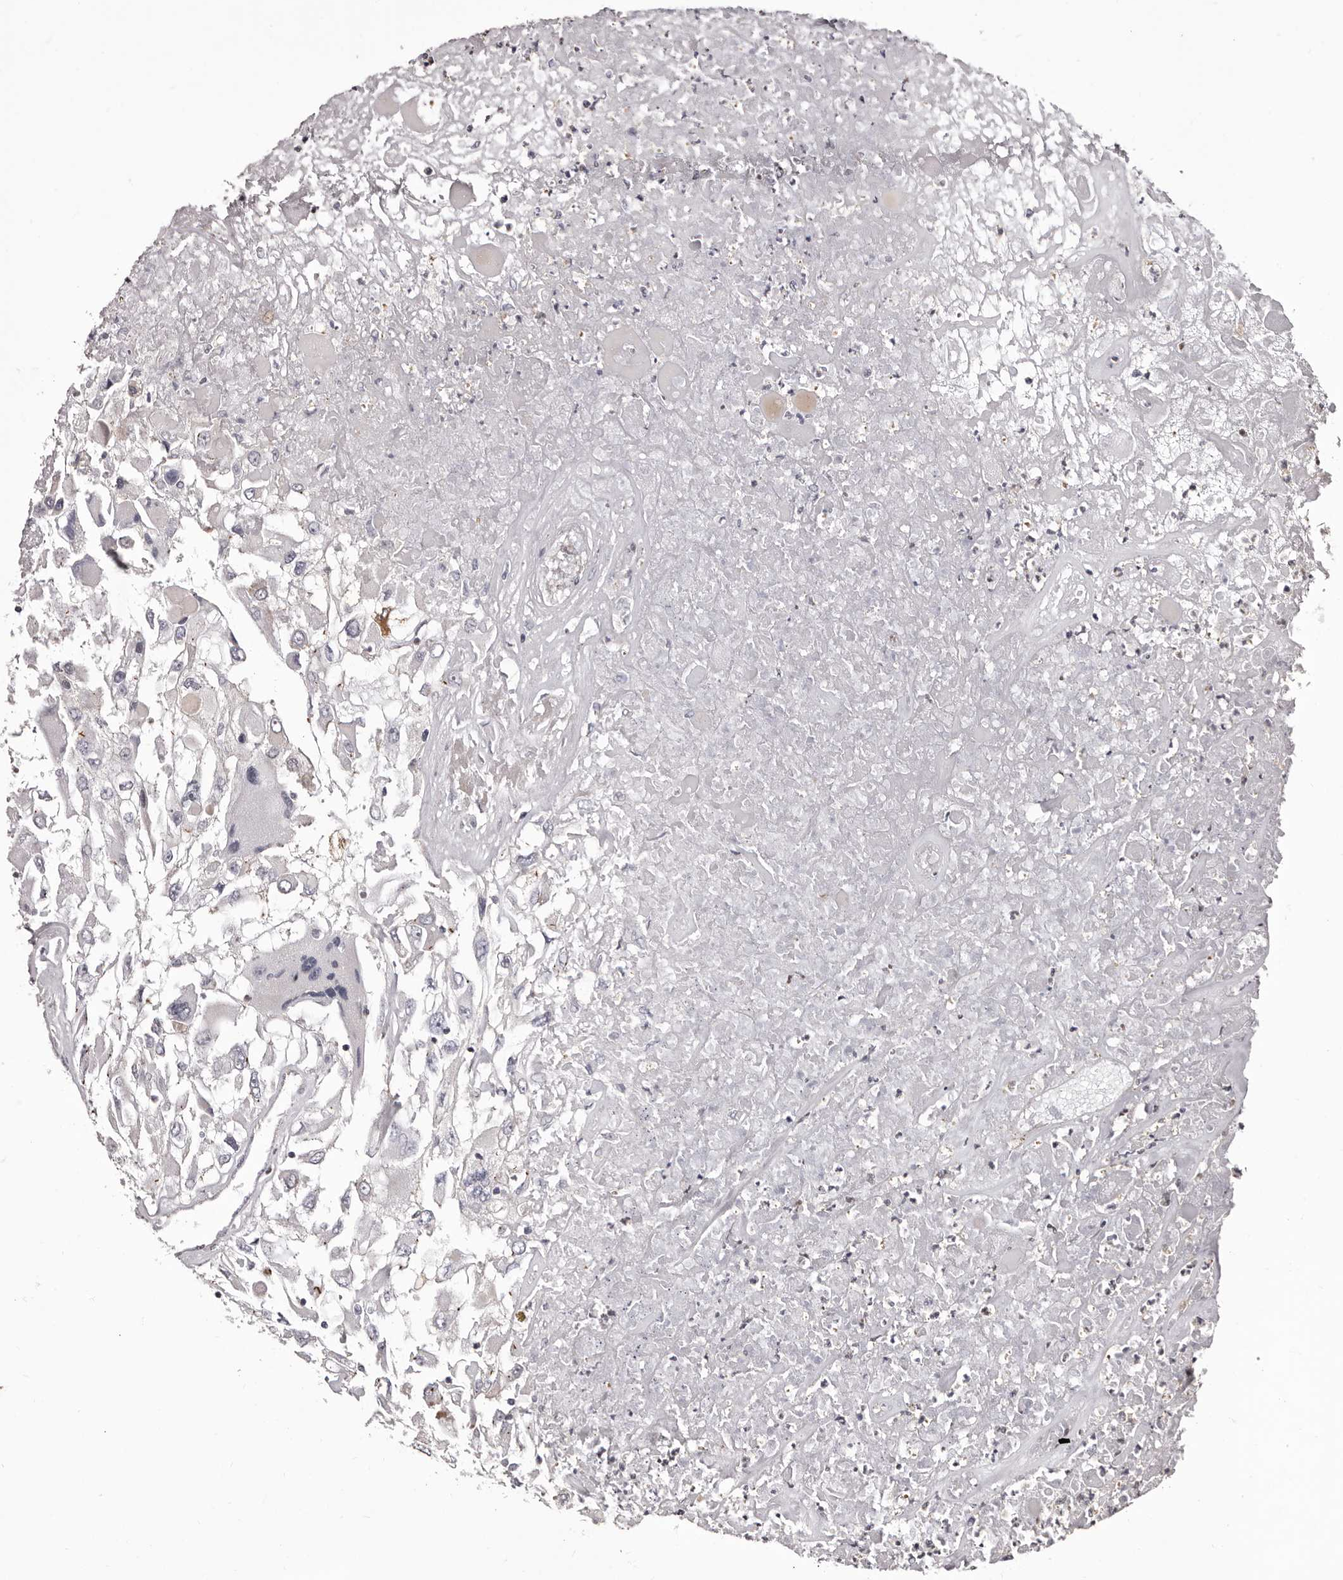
{"staining": {"intensity": "negative", "quantity": "none", "location": "none"}, "tissue": "renal cancer", "cell_type": "Tumor cells", "image_type": "cancer", "snomed": [{"axis": "morphology", "description": "Adenocarcinoma, NOS"}, {"axis": "topography", "description": "Kidney"}], "caption": "Immunohistochemistry (IHC) histopathology image of neoplastic tissue: human renal cancer stained with DAB demonstrates no significant protein positivity in tumor cells. The staining is performed using DAB (3,3'-diaminobenzidine) brown chromogen with nuclei counter-stained in using hematoxylin.", "gene": "PEG10", "patient": {"sex": "female", "age": 52}}